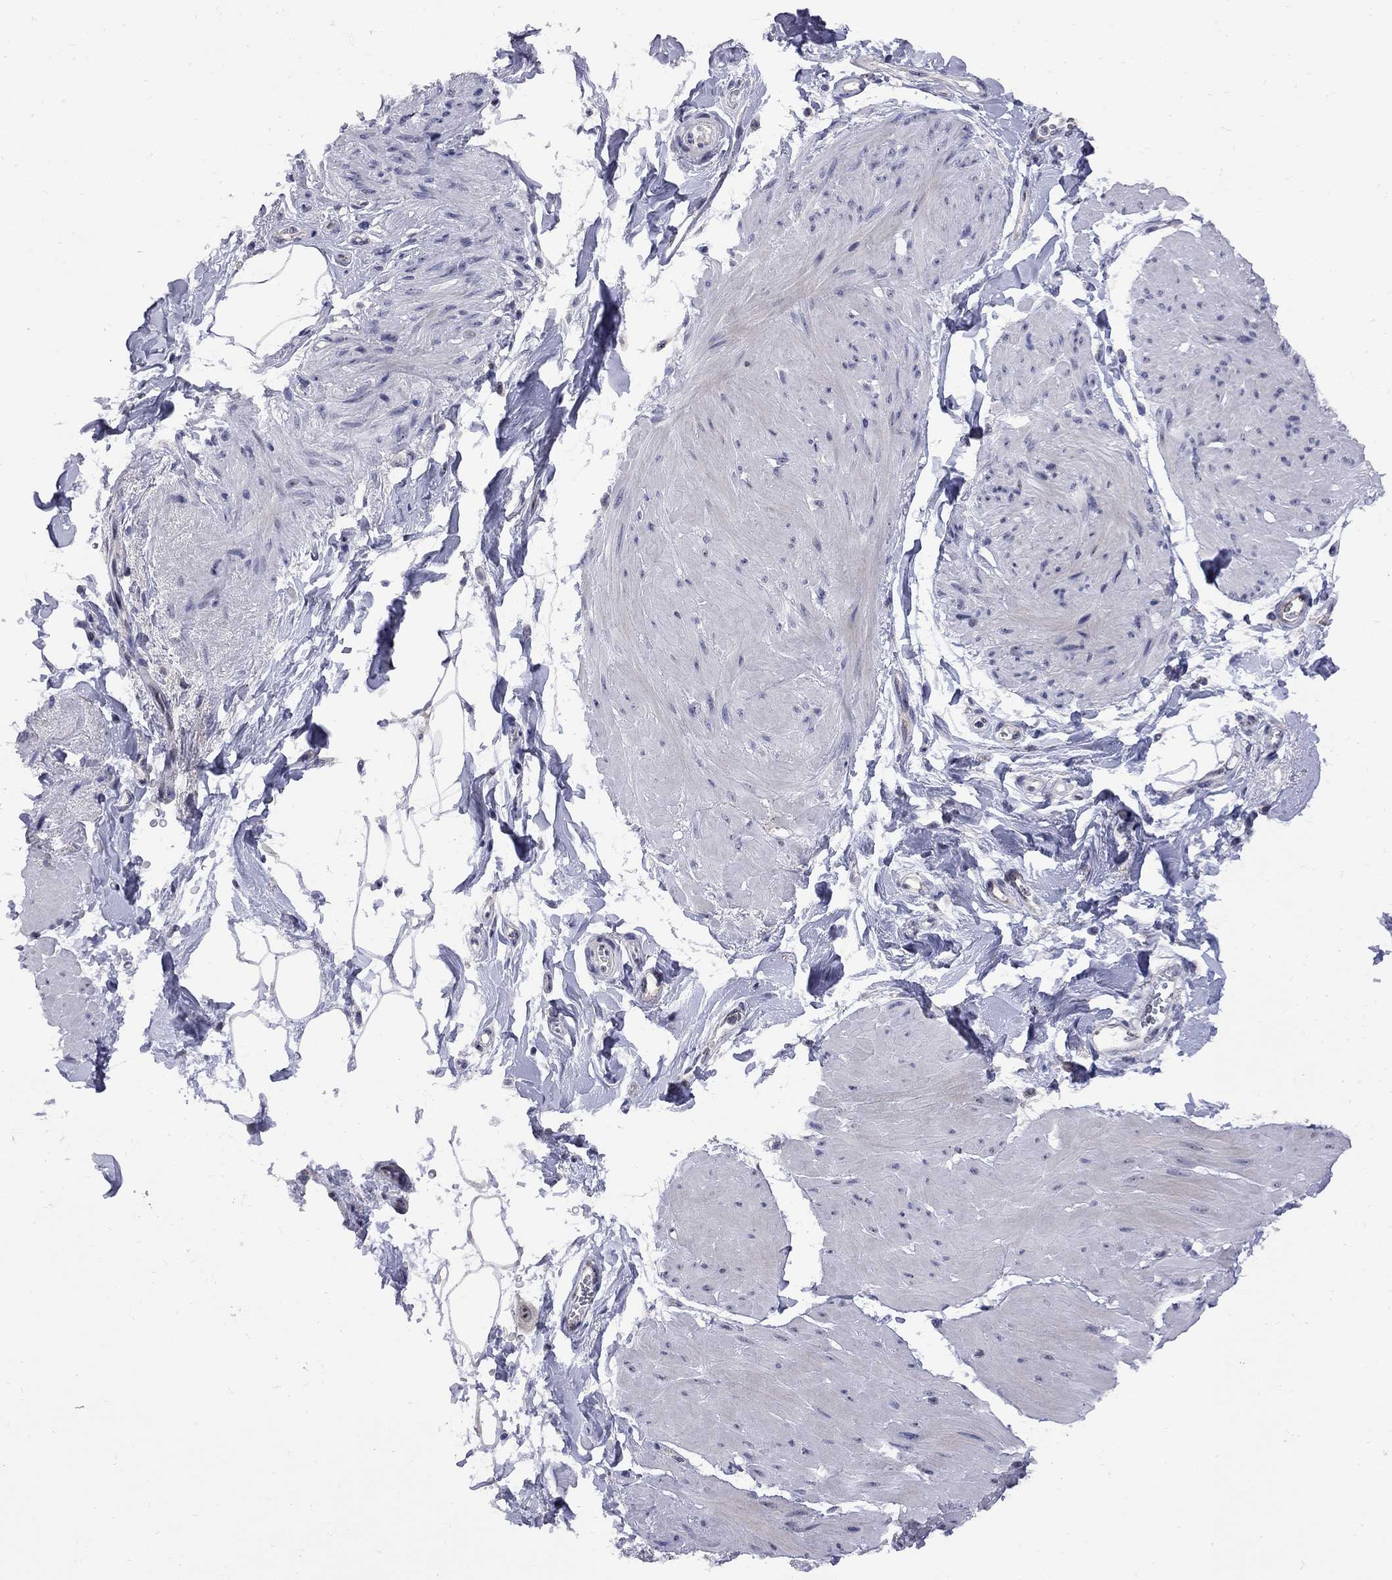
{"staining": {"intensity": "negative", "quantity": "none", "location": "none"}, "tissue": "smooth muscle", "cell_type": "Smooth muscle cells", "image_type": "normal", "snomed": [{"axis": "morphology", "description": "Normal tissue, NOS"}, {"axis": "topography", "description": "Adipose tissue"}, {"axis": "topography", "description": "Smooth muscle"}, {"axis": "topography", "description": "Peripheral nerve tissue"}], "caption": "High magnification brightfield microscopy of benign smooth muscle stained with DAB (brown) and counterstained with hematoxylin (blue): smooth muscle cells show no significant positivity.", "gene": "DHX33", "patient": {"sex": "male", "age": 83}}